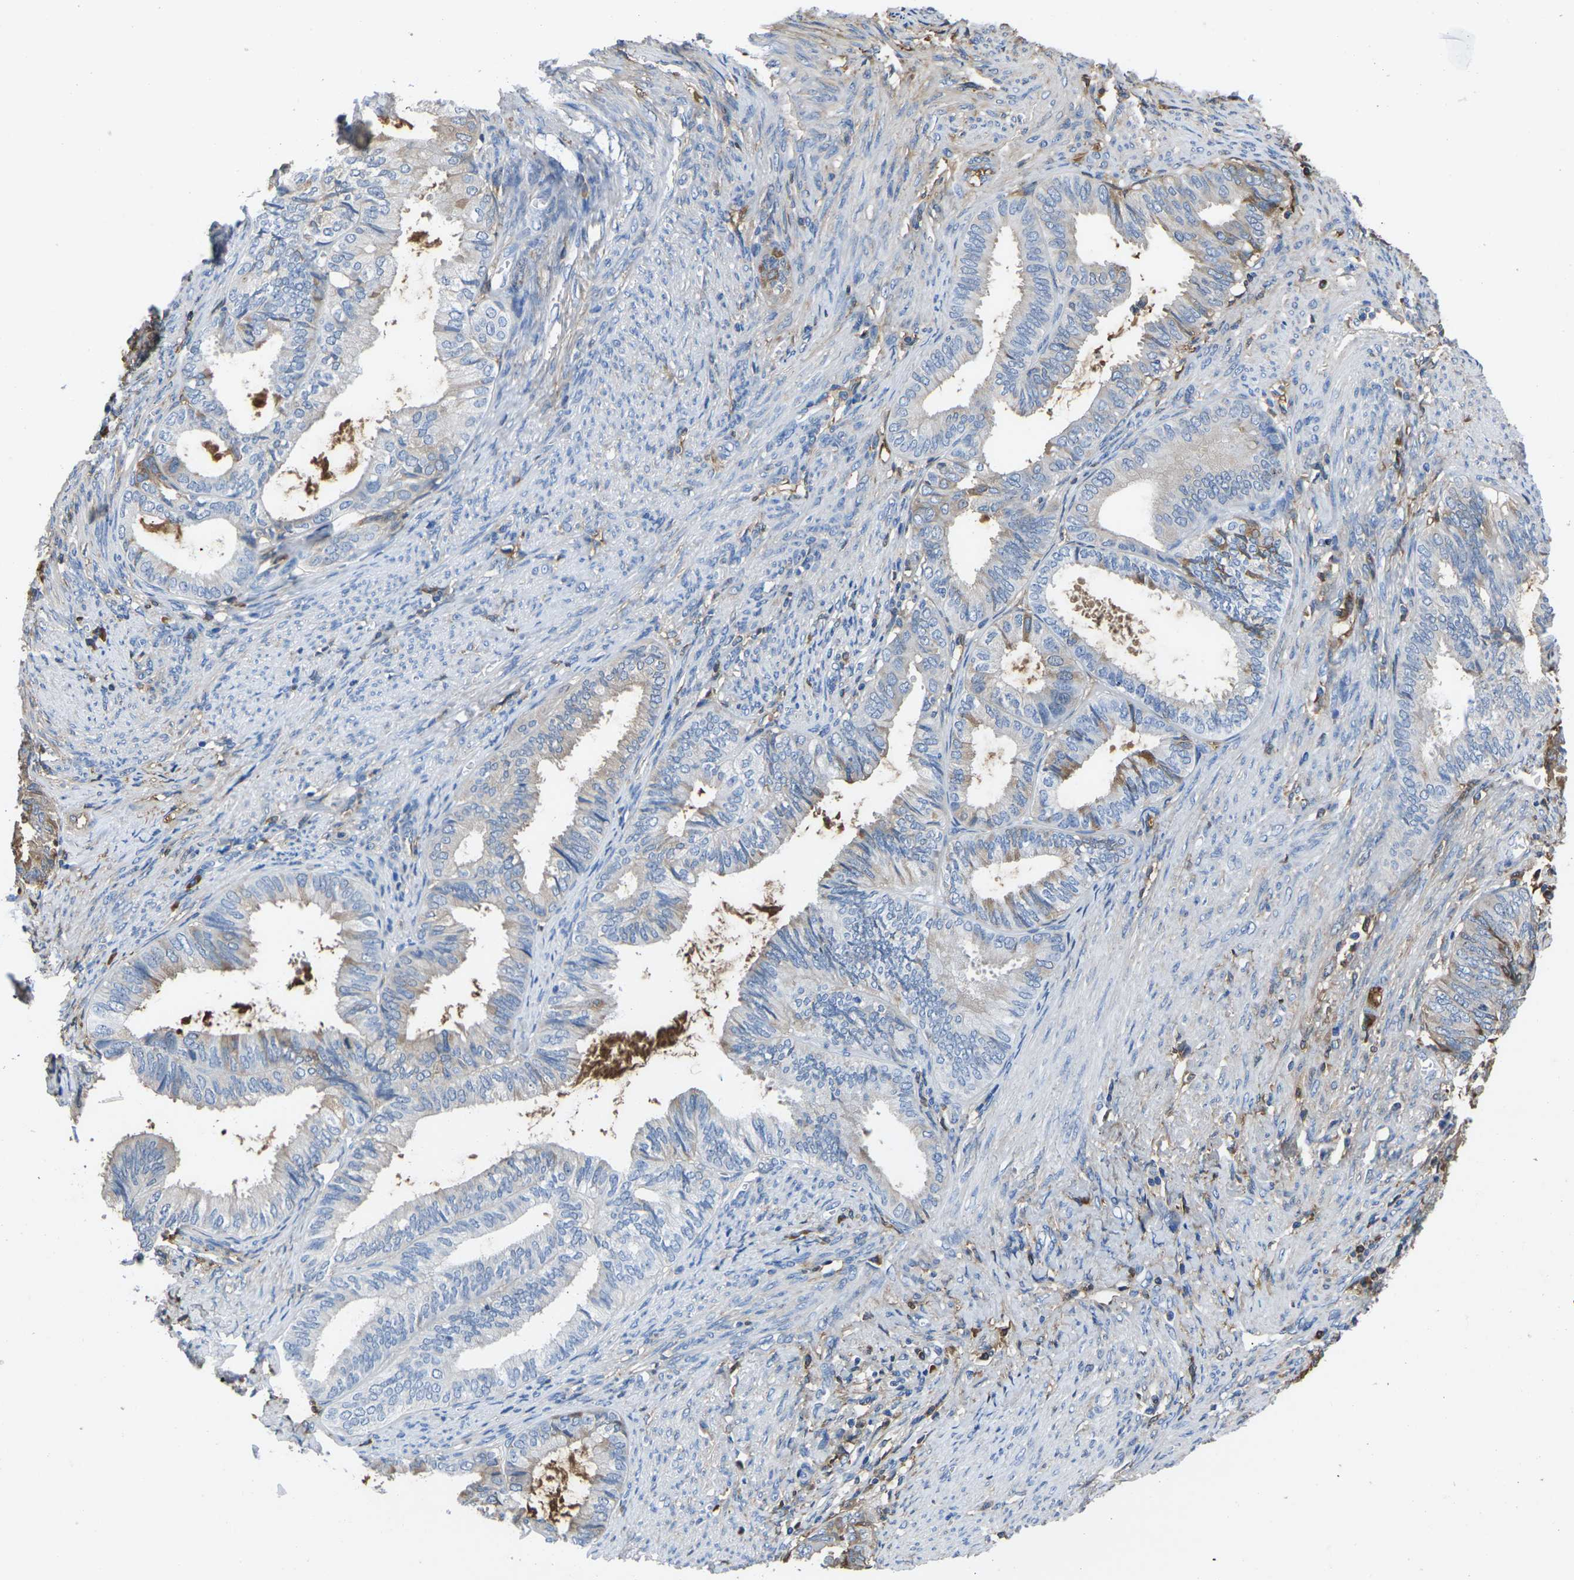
{"staining": {"intensity": "moderate", "quantity": "<25%", "location": "cytoplasmic/membranous"}, "tissue": "endometrial cancer", "cell_type": "Tumor cells", "image_type": "cancer", "snomed": [{"axis": "morphology", "description": "Adenocarcinoma, NOS"}, {"axis": "topography", "description": "Endometrium"}], "caption": "An IHC histopathology image of tumor tissue is shown. Protein staining in brown shows moderate cytoplasmic/membranous positivity in endometrial cancer within tumor cells.", "gene": "GREM2", "patient": {"sex": "female", "age": 86}}